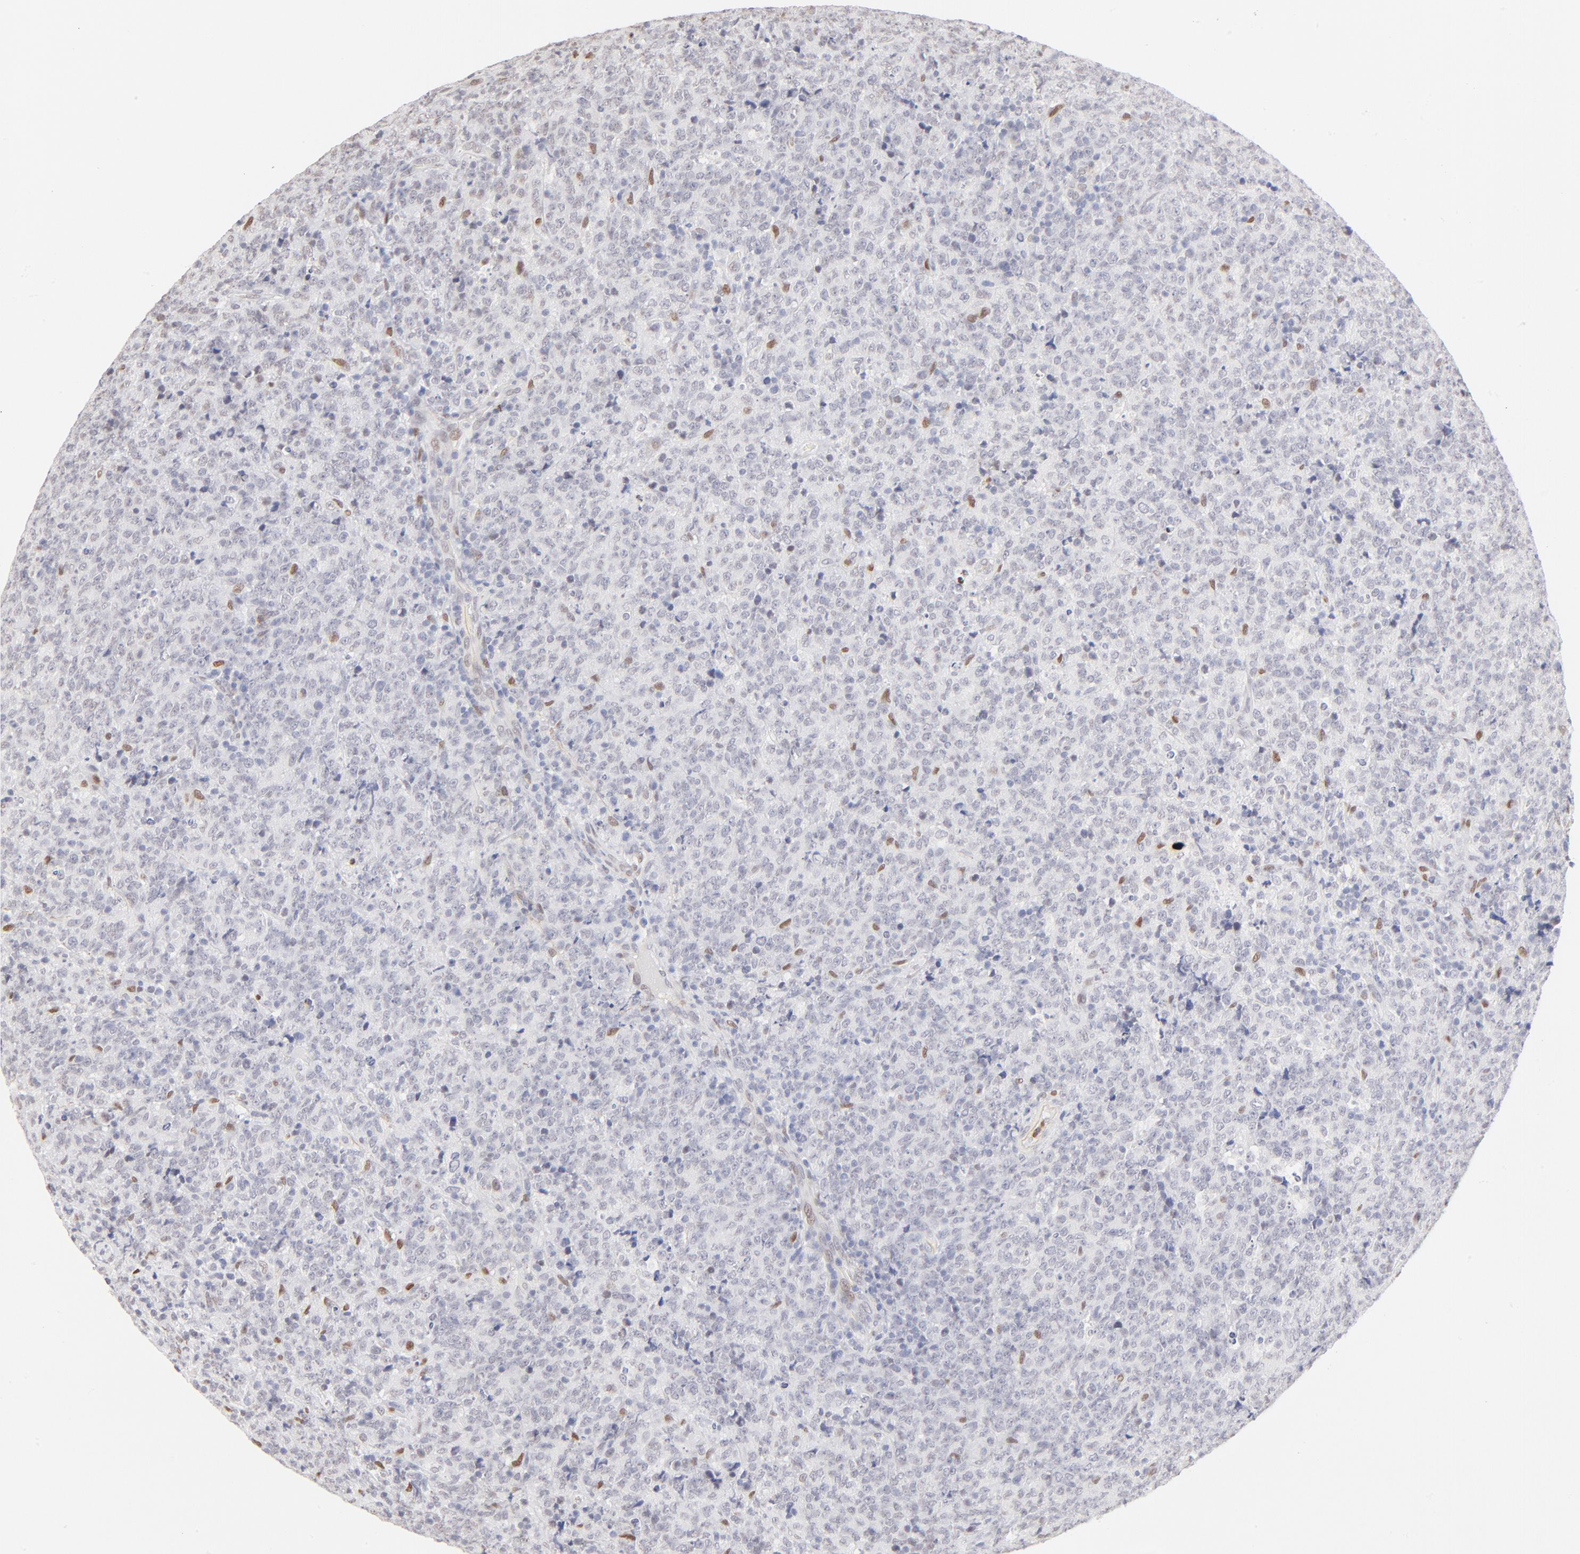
{"staining": {"intensity": "negative", "quantity": "none", "location": "none"}, "tissue": "lymphoma", "cell_type": "Tumor cells", "image_type": "cancer", "snomed": [{"axis": "morphology", "description": "Malignant lymphoma, non-Hodgkin's type, High grade"}, {"axis": "topography", "description": "Tonsil"}], "caption": "Tumor cells show no significant protein expression in high-grade malignant lymphoma, non-Hodgkin's type.", "gene": "PBX1", "patient": {"sex": "female", "age": 36}}